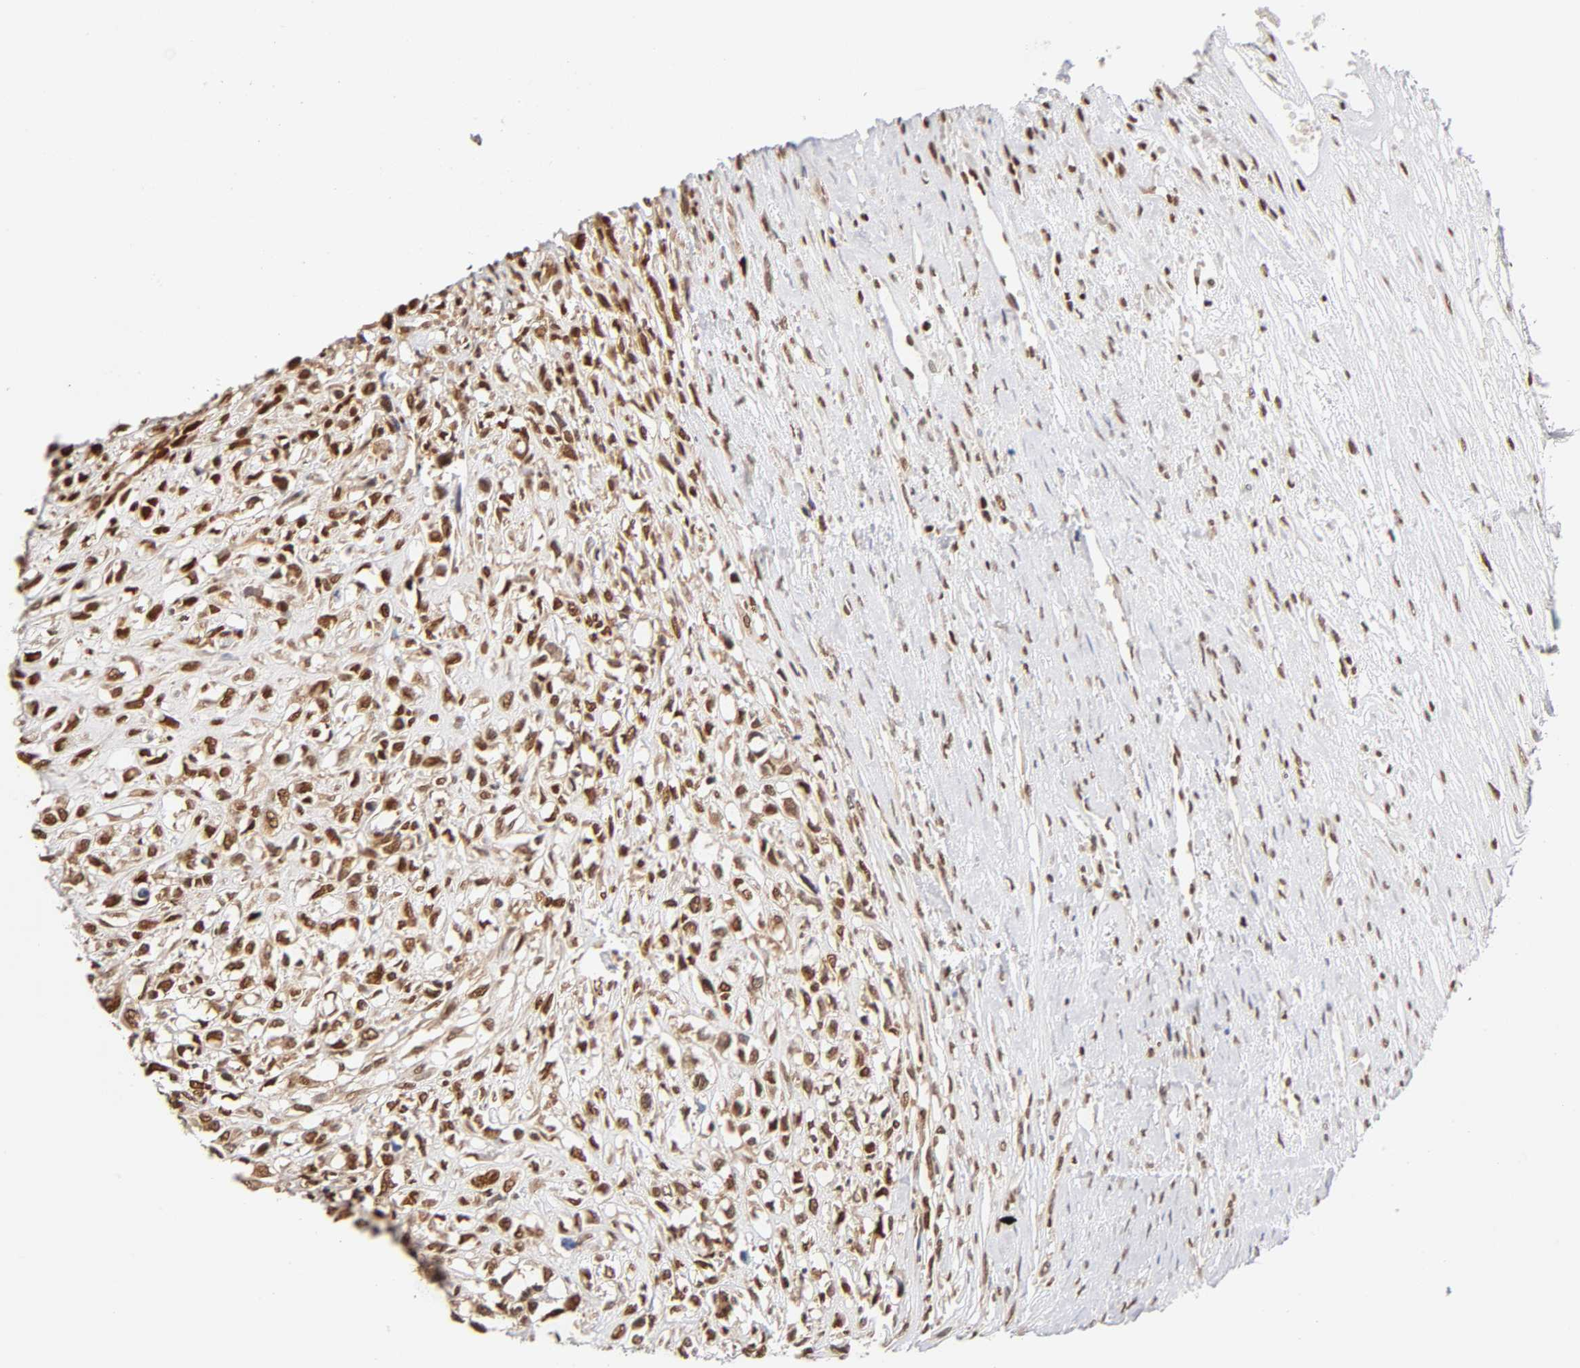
{"staining": {"intensity": "strong", "quantity": ">75%", "location": "nuclear"}, "tissue": "head and neck cancer", "cell_type": "Tumor cells", "image_type": "cancer", "snomed": [{"axis": "morphology", "description": "Necrosis, NOS"}, {"axis": "morphology", "description": "Neoplasm, malignant, NOS"}, {"axis": "topography", "description": "Salivary gland"}, {"axis": "topography", "description": "Head-Neck"}], "caption": "Head and neck cancer (neoplasm (malignant)) stained with DAB (3,3'-diaminobenzidine) IHC shows high levels of strong nuclear expression in approximately >75% of tumor cells.", "gene": "ILKAP", "patient": {"sex": "male", "age": 43}}